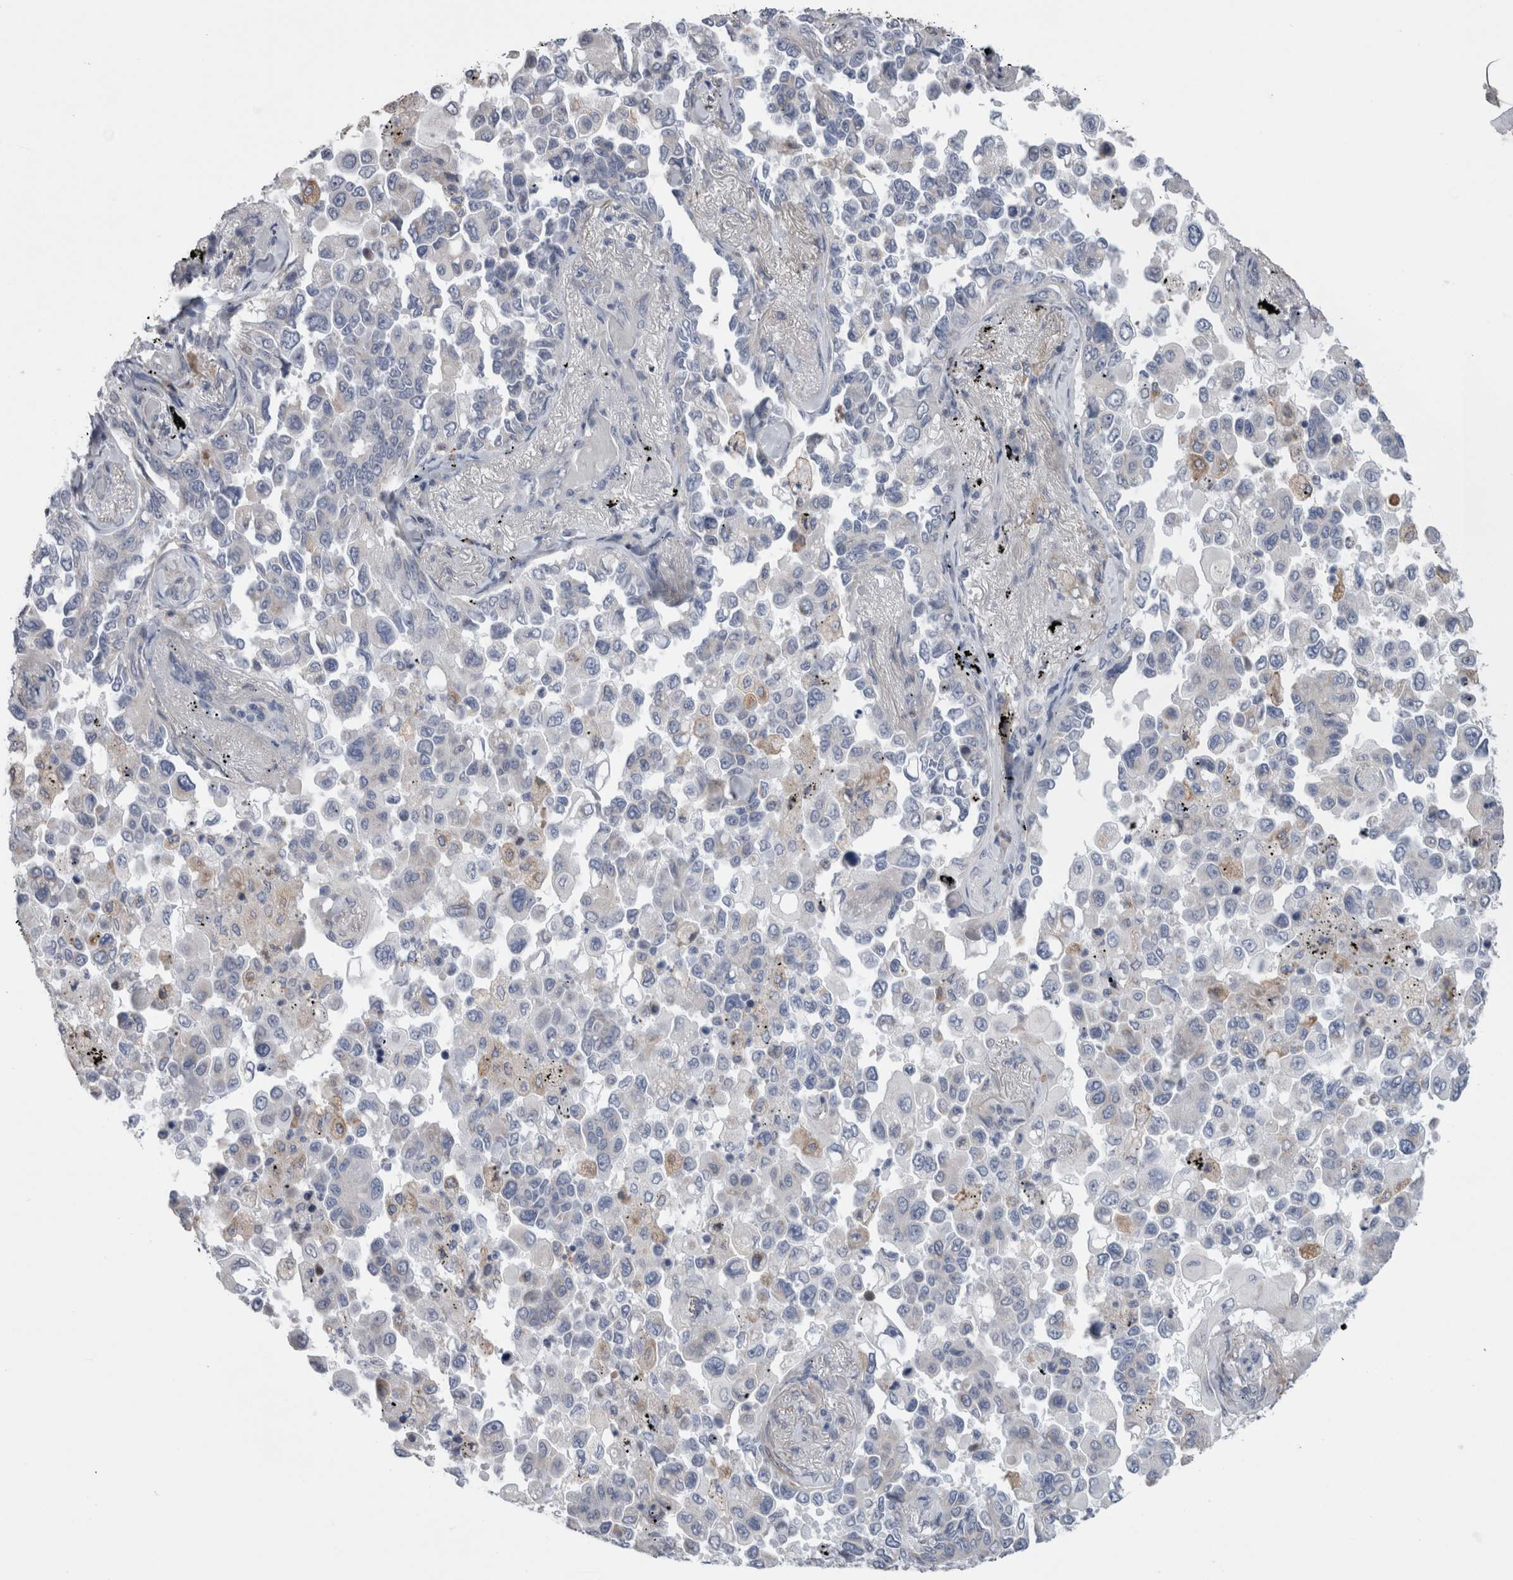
{"staining": {"intensity": "negative", "quantity": "none", "location": "none"}, "tissue": "lung cancer", "cell_type": "Tumor cells", "image_type": "cancer", "snomed": [{"axis": "morphology", "description": "Adenocarcinoma, NOS"}, {"axis": "topography", "description": "Lung"}], "caption": "This is an immunohistochemistry (IHC) image of human adenocarcinoma (lung). There is no expression in tumor cells.", "gene": "GDAP1", "patient": {"sex": "female", "age": 67}}